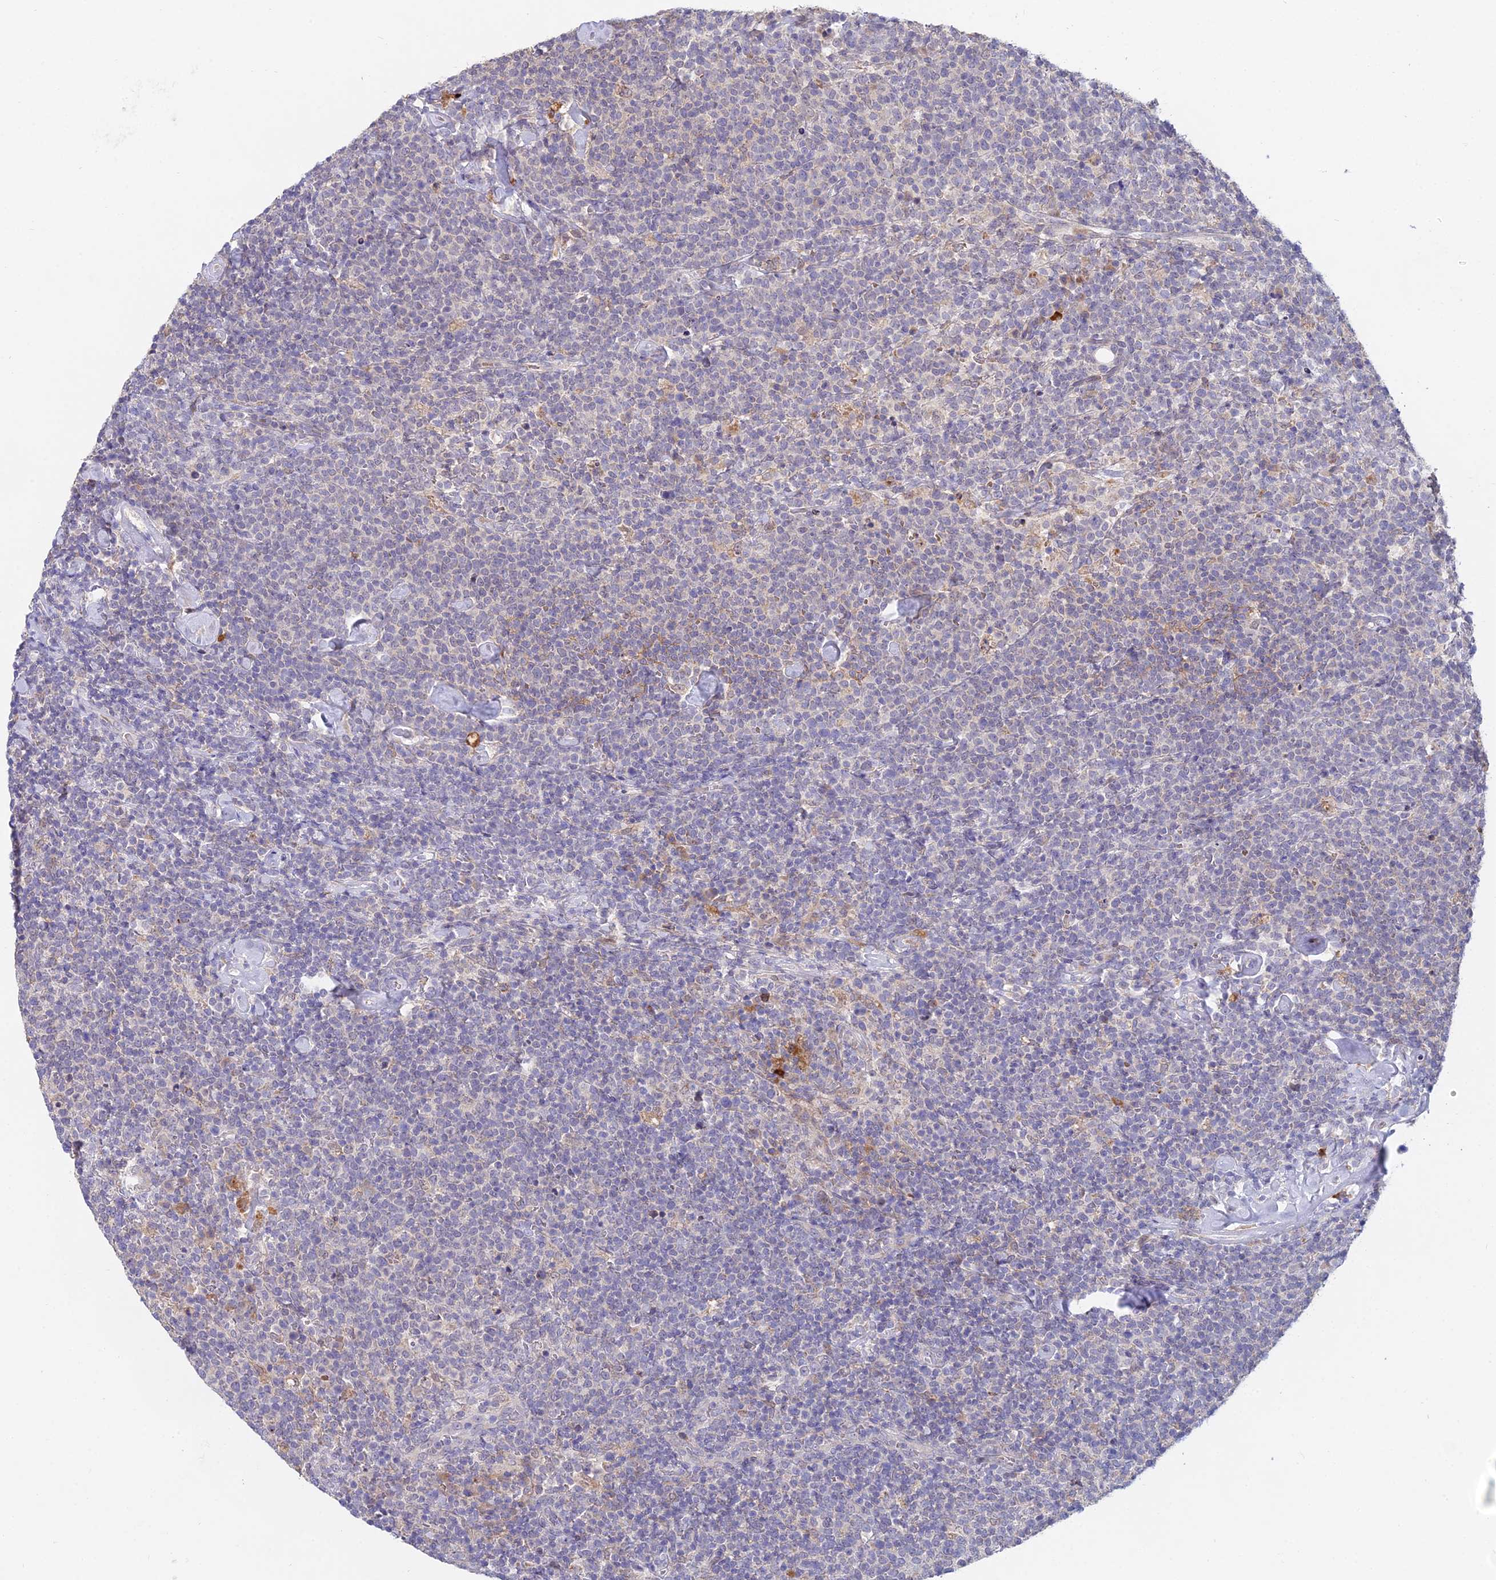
{"staining": {"intensity": "negative", "quantity": "none", "location": "none"}, "tissue": "lymphoma", "cell_type": "Tumor cells", "image_type": "cancer", "snomed": [{"axis": "morphology", "description": "Malignant lymphoma, non-Hodgkin's type, High grade"}, {"axis": "topography", "description": "Lymph node"}], "caption": "A high-resolution micrograph shows immunohistochemistry (IHC) staining of high-grade malignant lymphoma, non-Hodgkin's type, which reveals no significant positivity in tumor cells.", "gene": "WDR43", "patient": {"sex": "male", "age": 61}}